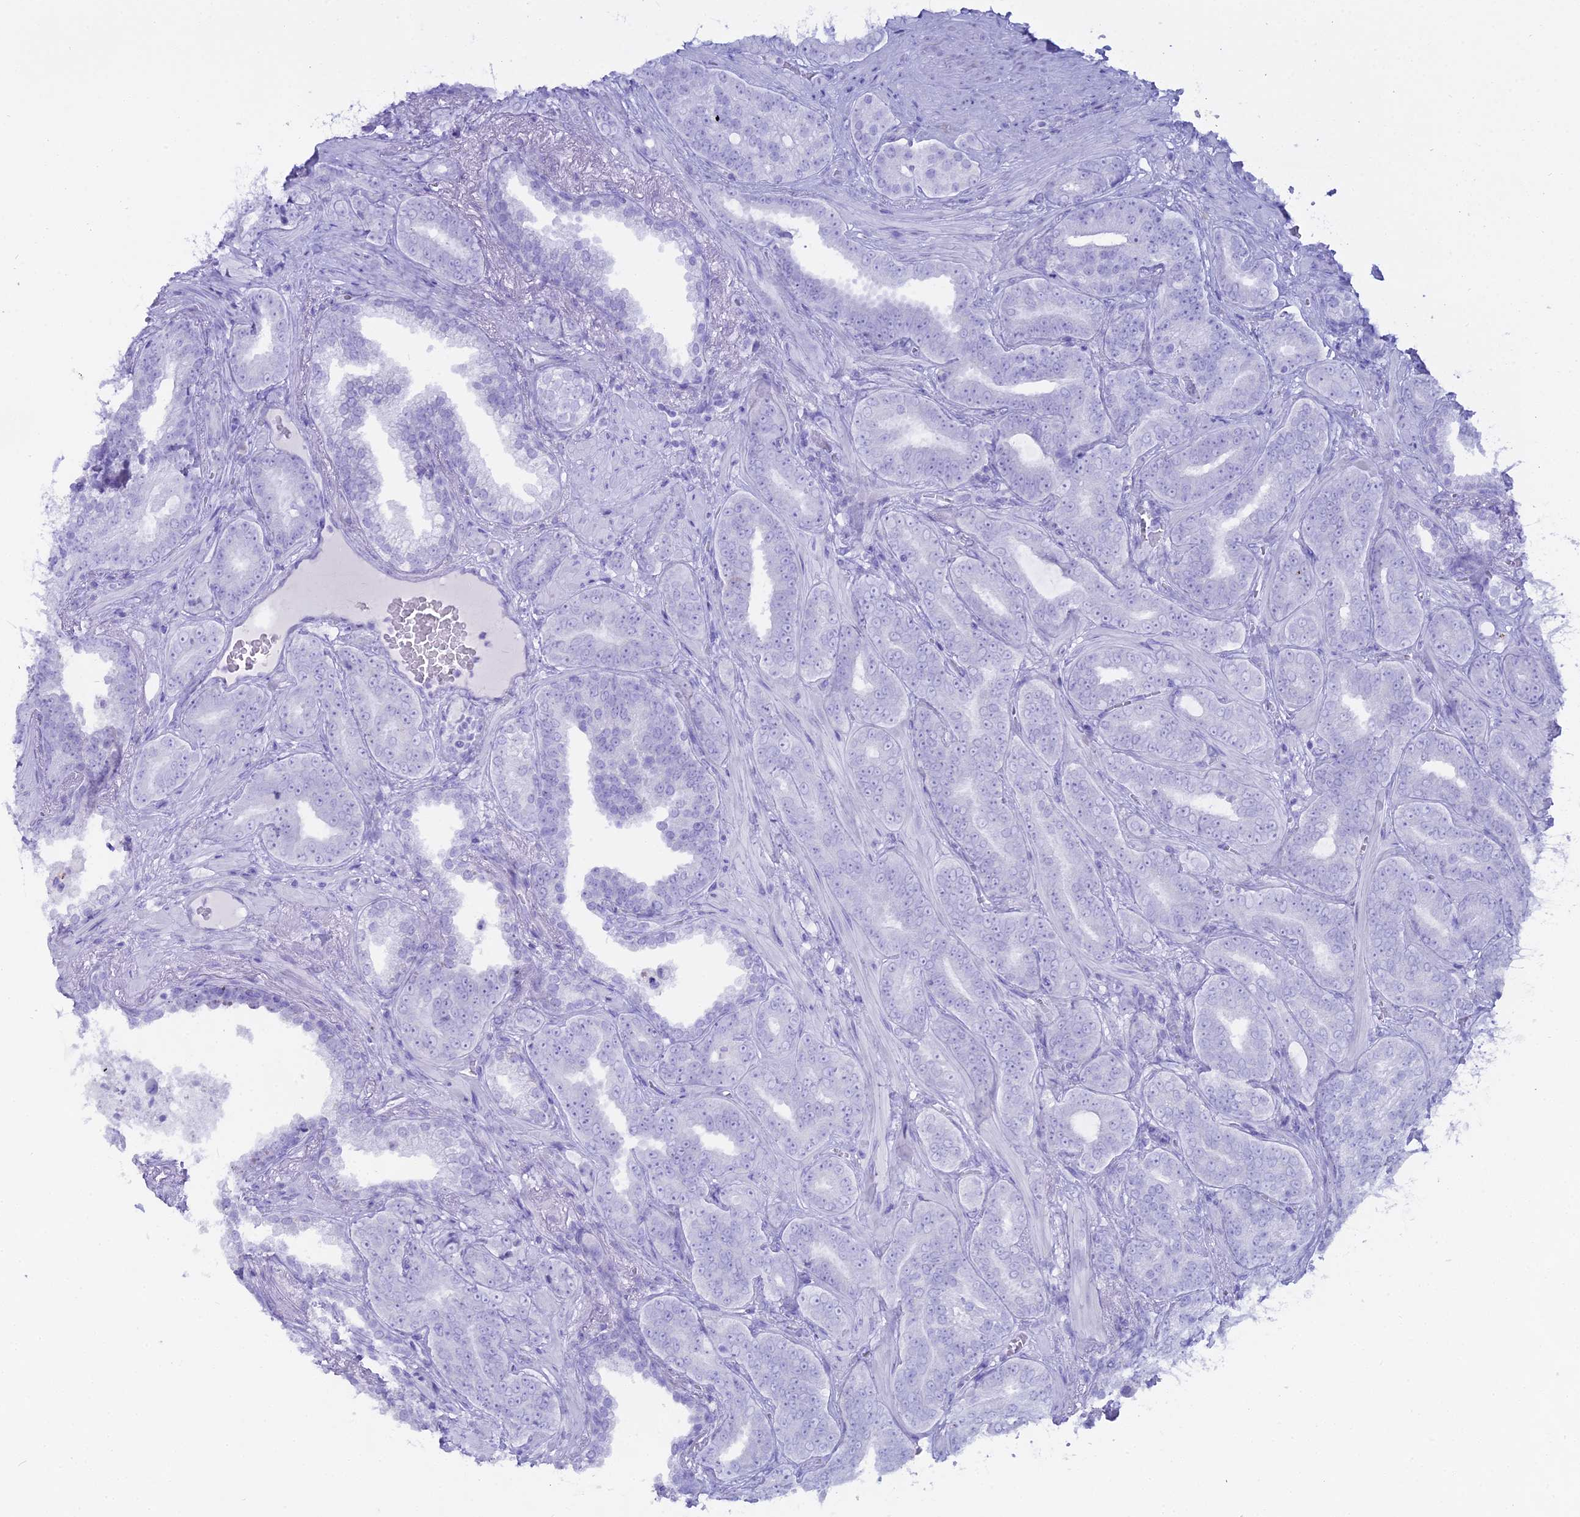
{"staining": {"intensity": "negative", "quantity": "none", "location": "none"}, "tissue": "prostate cancer", "cell_type": "Tumor cells", "image_type": "cancer", "snomed": [{"axis": "morphology", "description": "Adenocarcinoma, High grade"}, {"axis": "topography", "description": "Prostate and seminal vesicle, NOS"}], "caption": "High magnification brightfield microscopy of prostate high-grade adenocarcinoma stained with DAB (3,3'-diaminobenzidine) (brown) and counterstained with hematoxylin (blue): tumor cells show no significant expression. Nuclei are stained in blue.", "gene": "CGB2", "patient": {"sex": "male", "age": 67}}